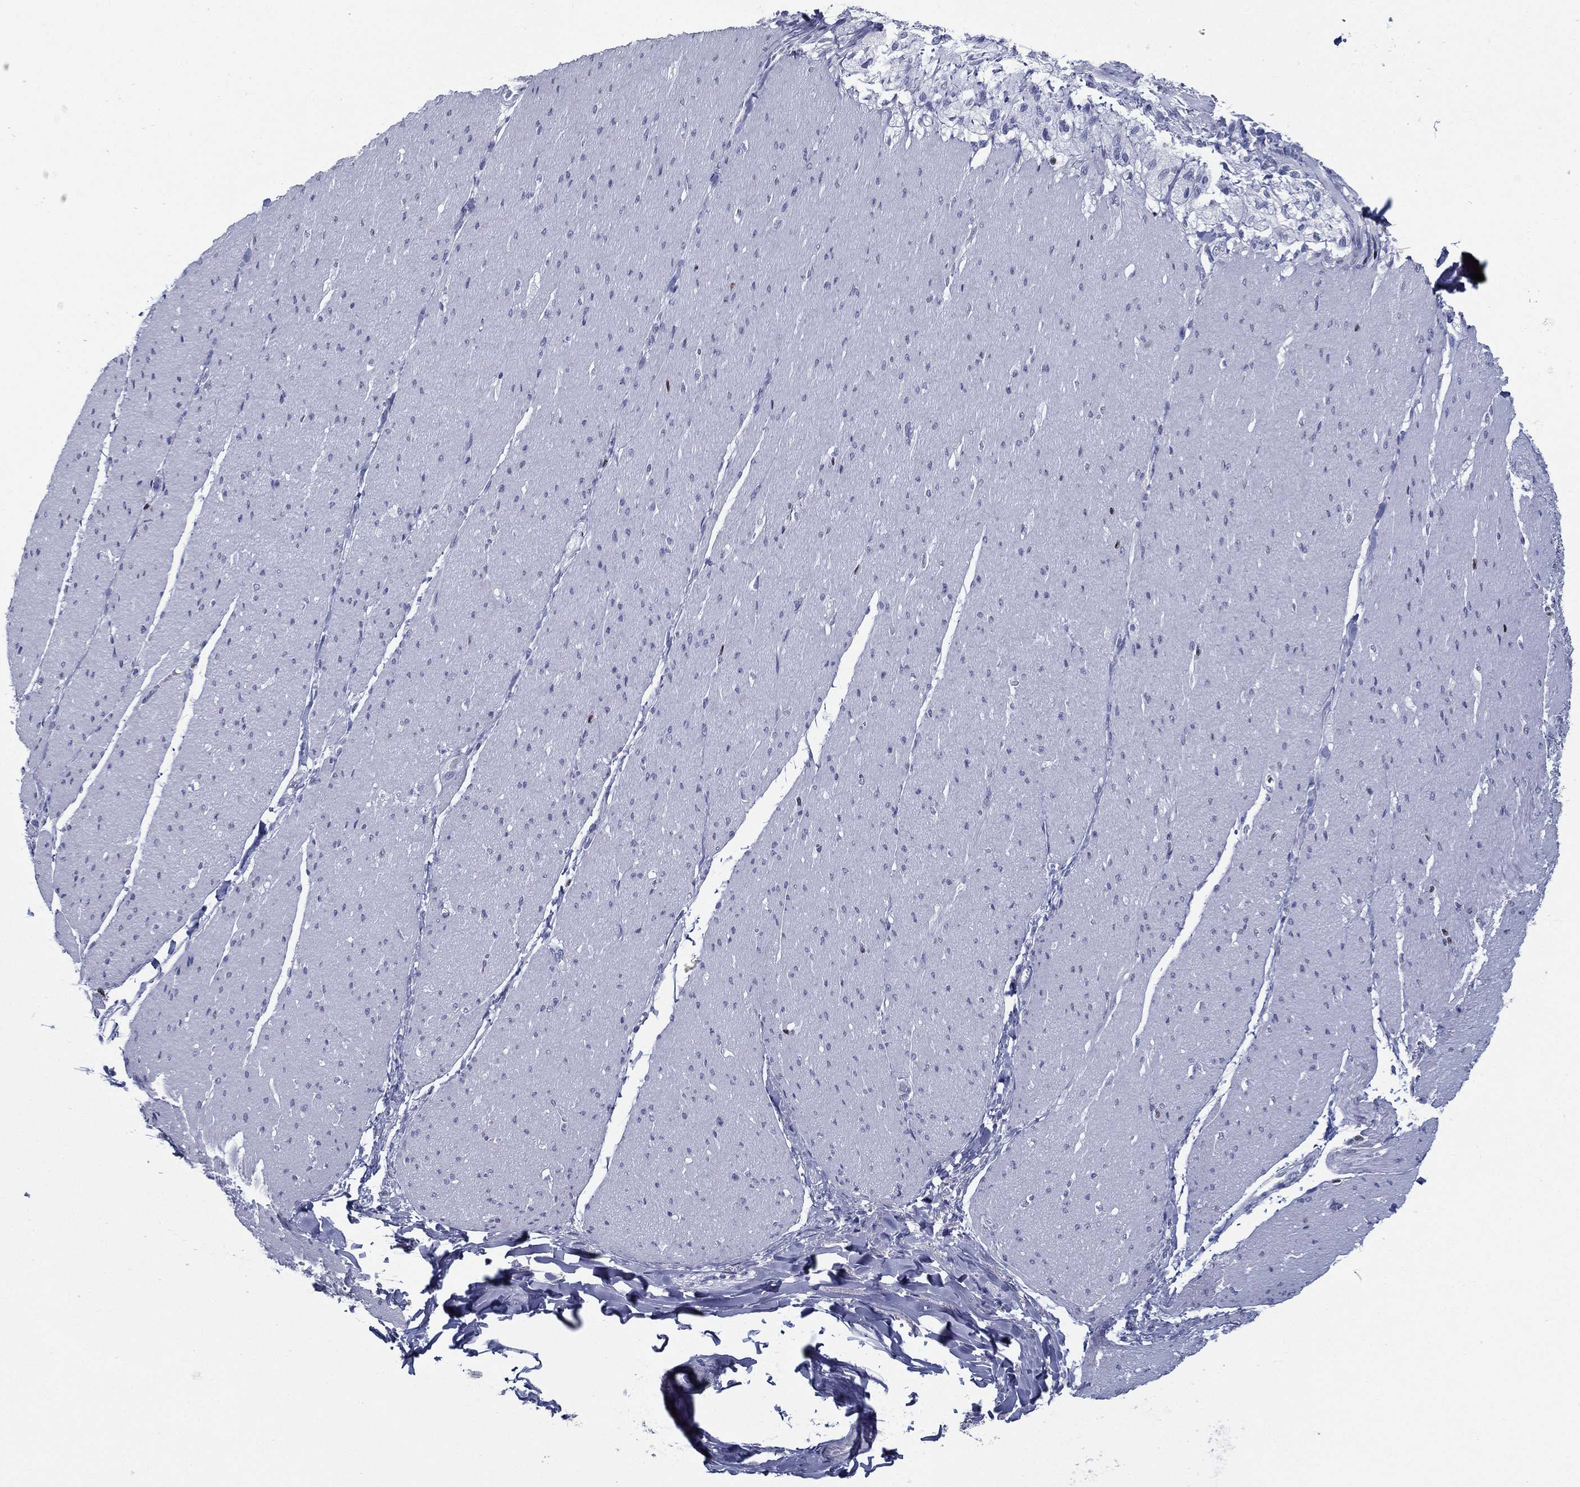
{"staining": {"intensity": "negative", "quantity": "none", "location": "none"}, "tissue": "soft tissue", "cell_type": "Fibroblasts", "image_type": "normal", "snomed": [{"axis": "morphology", "description": "Normal tissue, NOS"}, {"axis": "topography", "description": "Smooth muscle"}, {"axis": "topography", "description": "Duodenum"}, {"axis": "topography", "description": "Peripheral nerve tissue"}], "caption": "This is a histopathology image of immunohistochemistry staining of normal soft tissue, which shows no staining in fibroblasts.", "gene": "PYHIN1", "patient": {"sex": "female", "age": 61}}